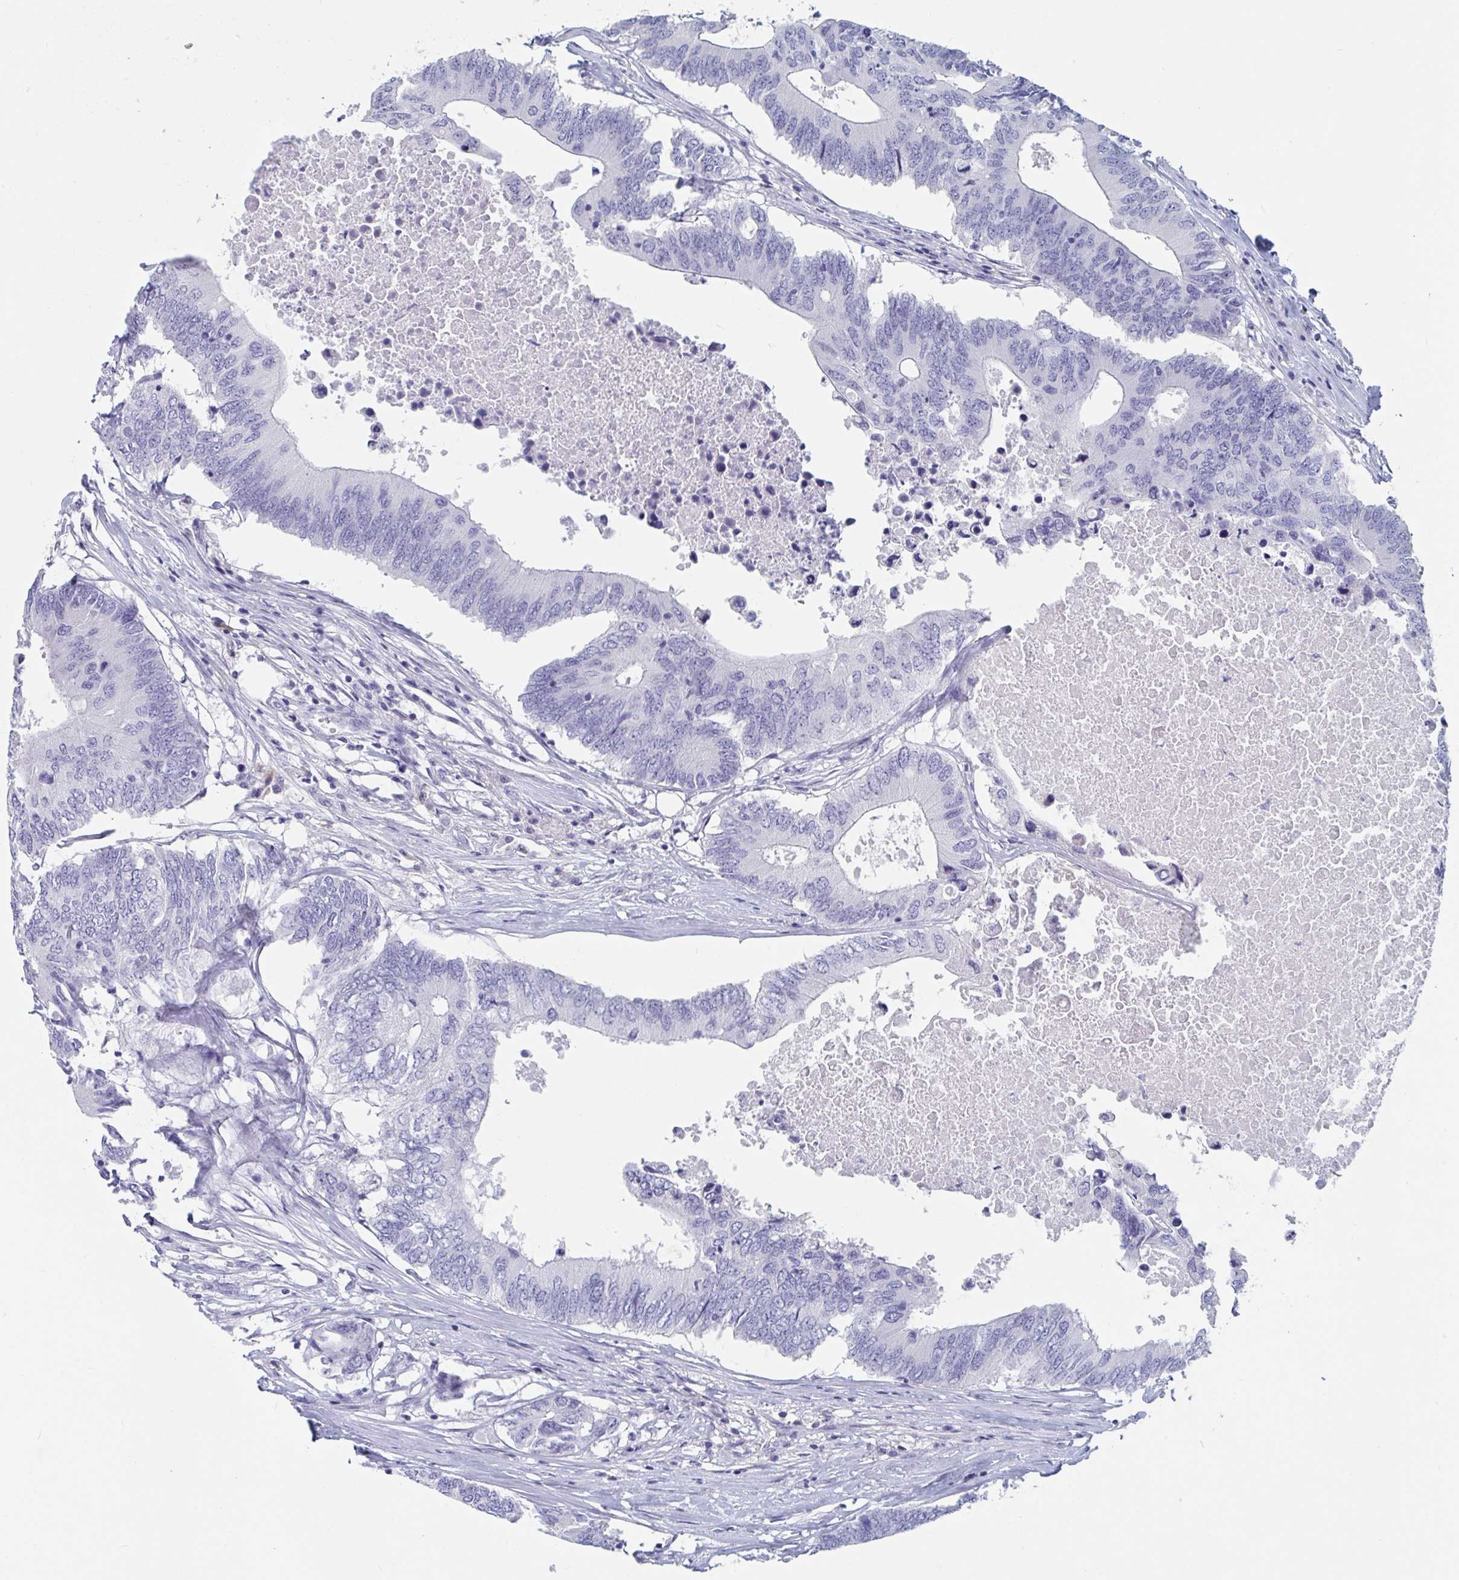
{"staining": {"intensity": "negative", "quantity": "none", "location": "none"}, "tissue": "colorectal cancer", "cell_type": "Tumor cells", "image_type": "cancer", "snomed": [{"axis": "morphology", "description": "Adenocarcinoma, NOS"}, {"axis": "topography", "description": "Colon"}], "caption": "High power microscopy micrograph of an immunohistochemistry (IHC) image of colorectal cancer, revealing no significant staining in tumor cells. Nuclei are stained in blue.", "gene": "DPEP3", "patient": {"sex": "male", "age": 71}}